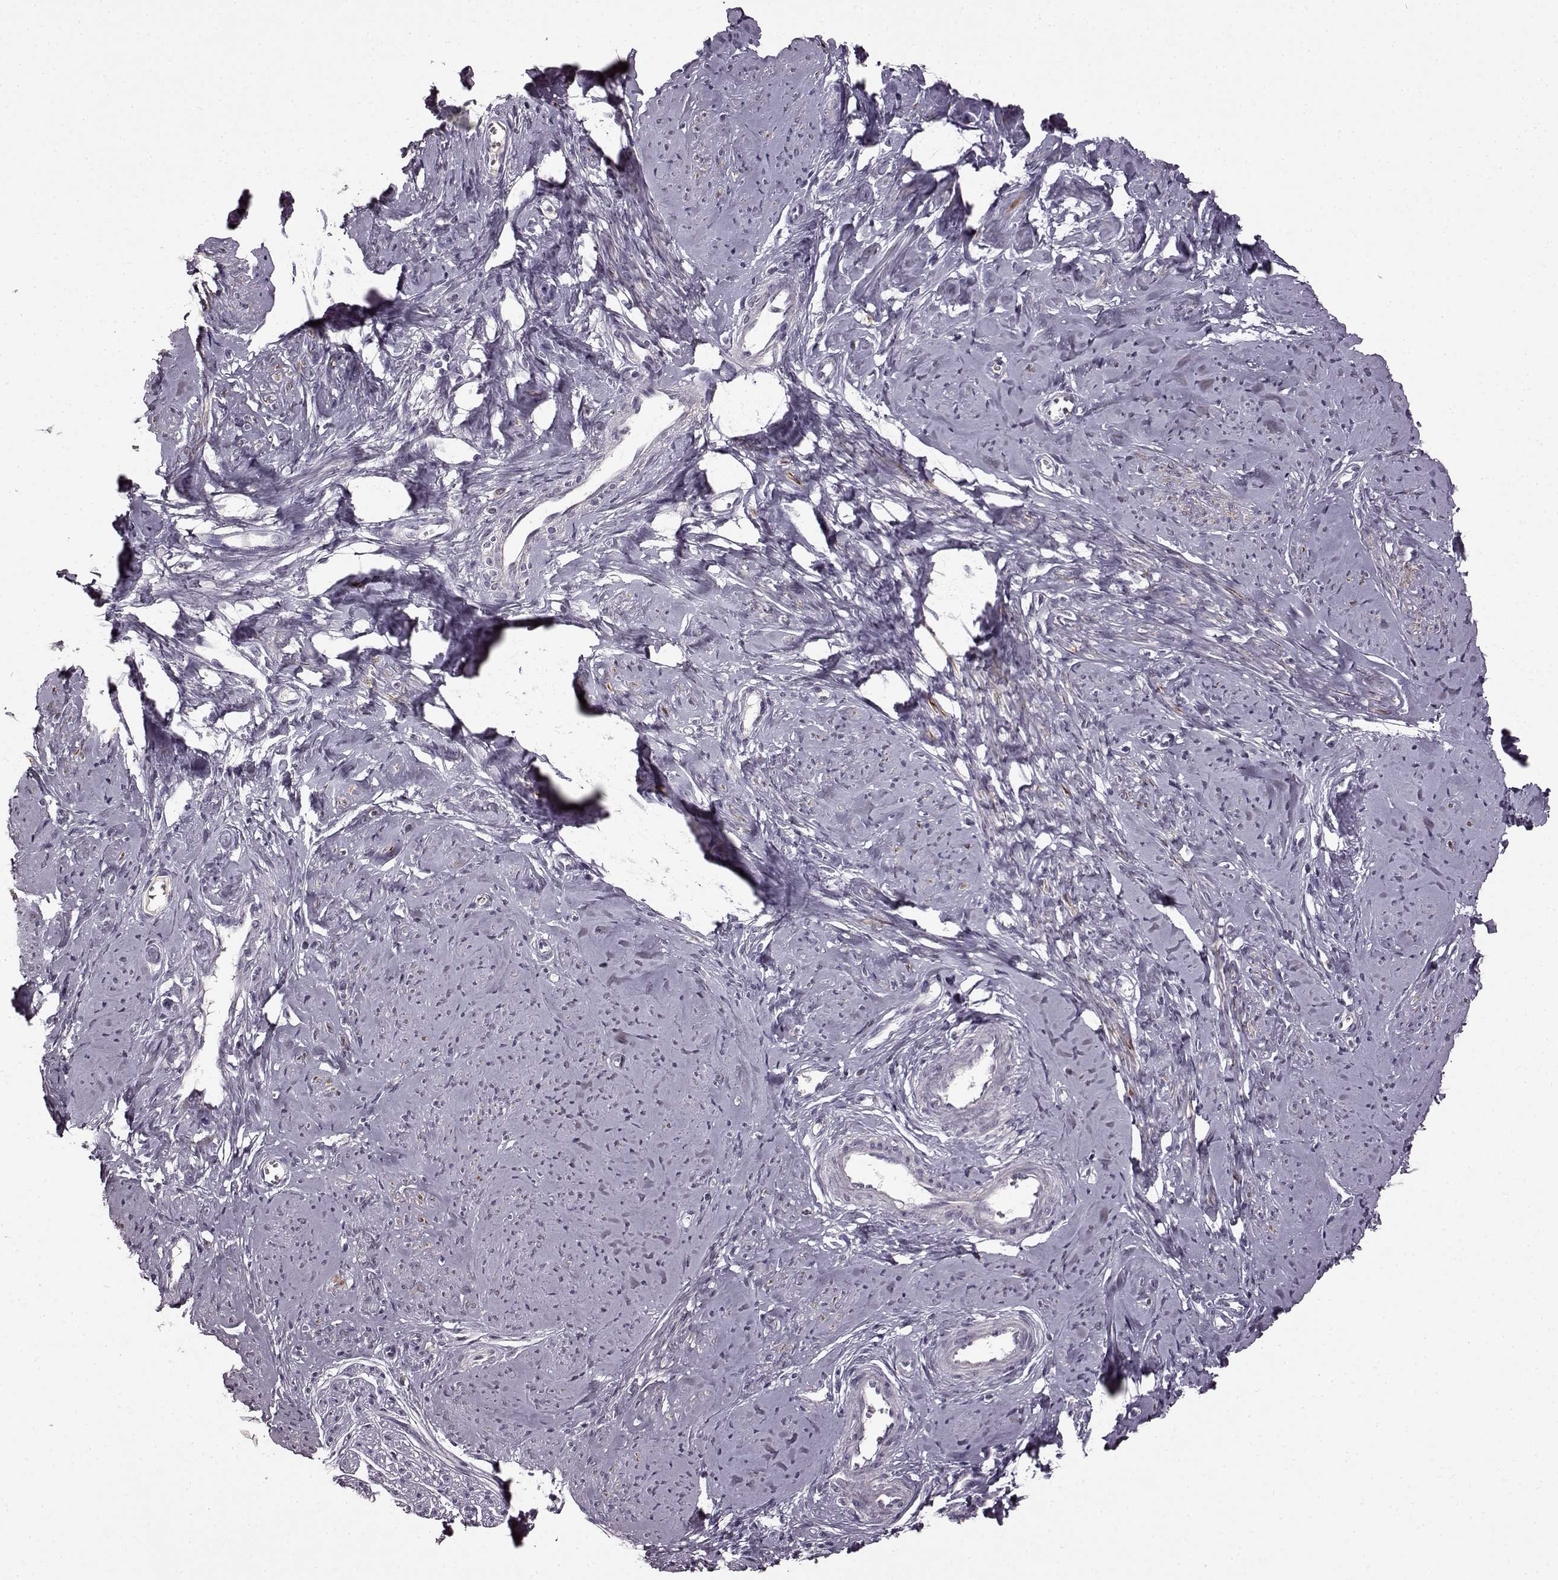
{"staining": {"intensity": "moderate", "quantity": "<25%", "location": "cytoplasmic/membranous"}, "tissue": "smooth muscle", "cell_type": "Smooth muscle cells", "image_type": "normal", "snomed": [{"axis": "morphology", "description": "Normal tissue, NOS"}, {"axis": "topography", "description": "Smooth muscle"}], "caption": "A high-resolution histopathology image shows immunohistochemistry staining of benign smooth muscle, which exhibits moderate cytoplasmic/membranous staining in approximately <25% of smooth muscle cells. Nuclei are stained in blue.", "gene": "CNGA3", "patient": {"sex": "female", "age": 48}}